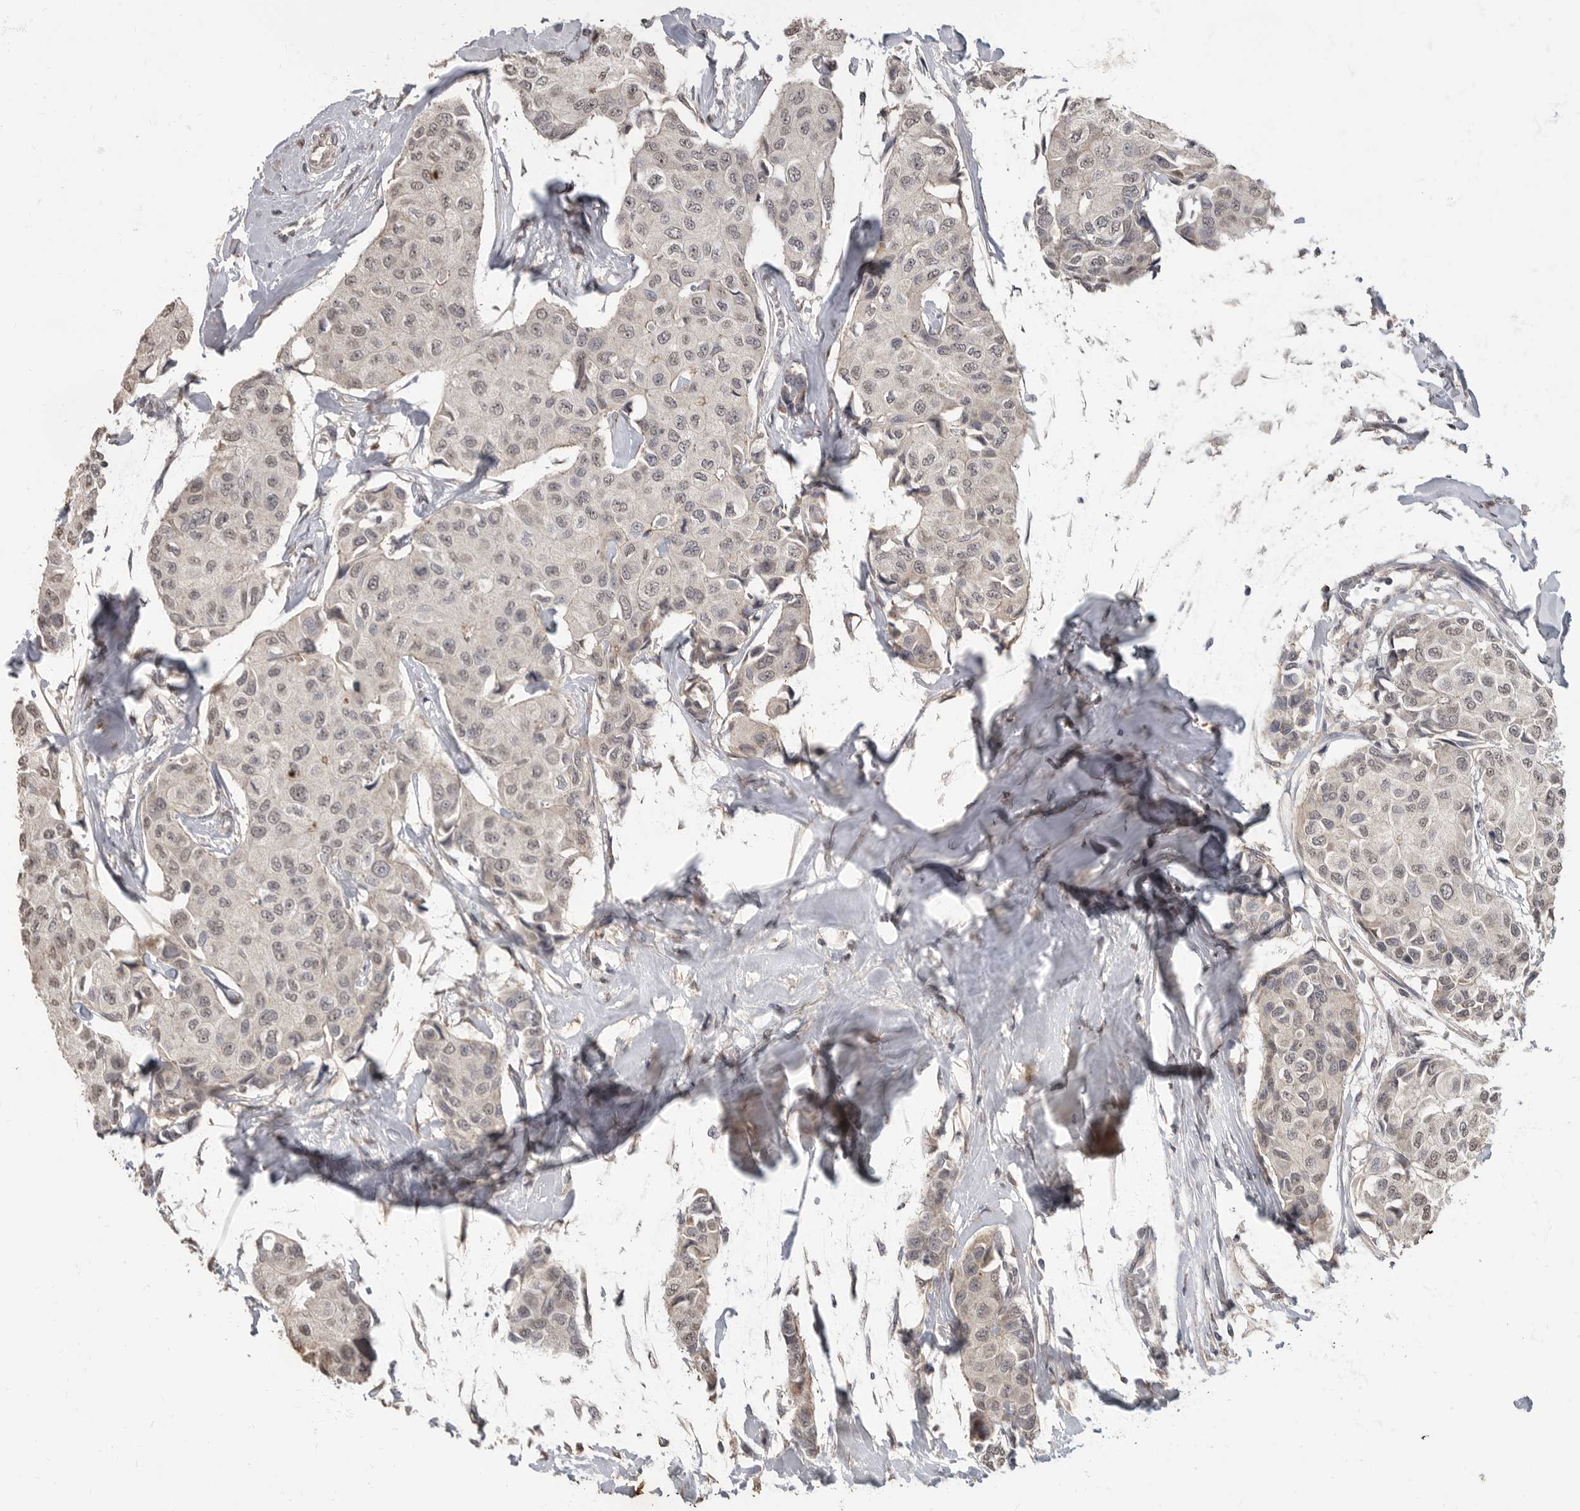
{"staining": {"intensity": "negative", "quantity": "none", "location": "none"}, "tissue": "breast cancer", "cell_type": "Tumor cells", "image_type": "cancer", "snomed": [{"axis": "morphology", "description": "Duct carcinoma"}, {"axis": "topography", "description": "Breast"}], "caption": "An immunohistochemistry image of breast cancer is shown. There is no staining in tumor cells of breast cancer. Brightfield microscopy of immunohistochemistry stained with DAB (brown) and hematoxylin (blue), captured at high magnification.", "gene": "MAFG", "patient": {"sex": "female", "age": 80}}